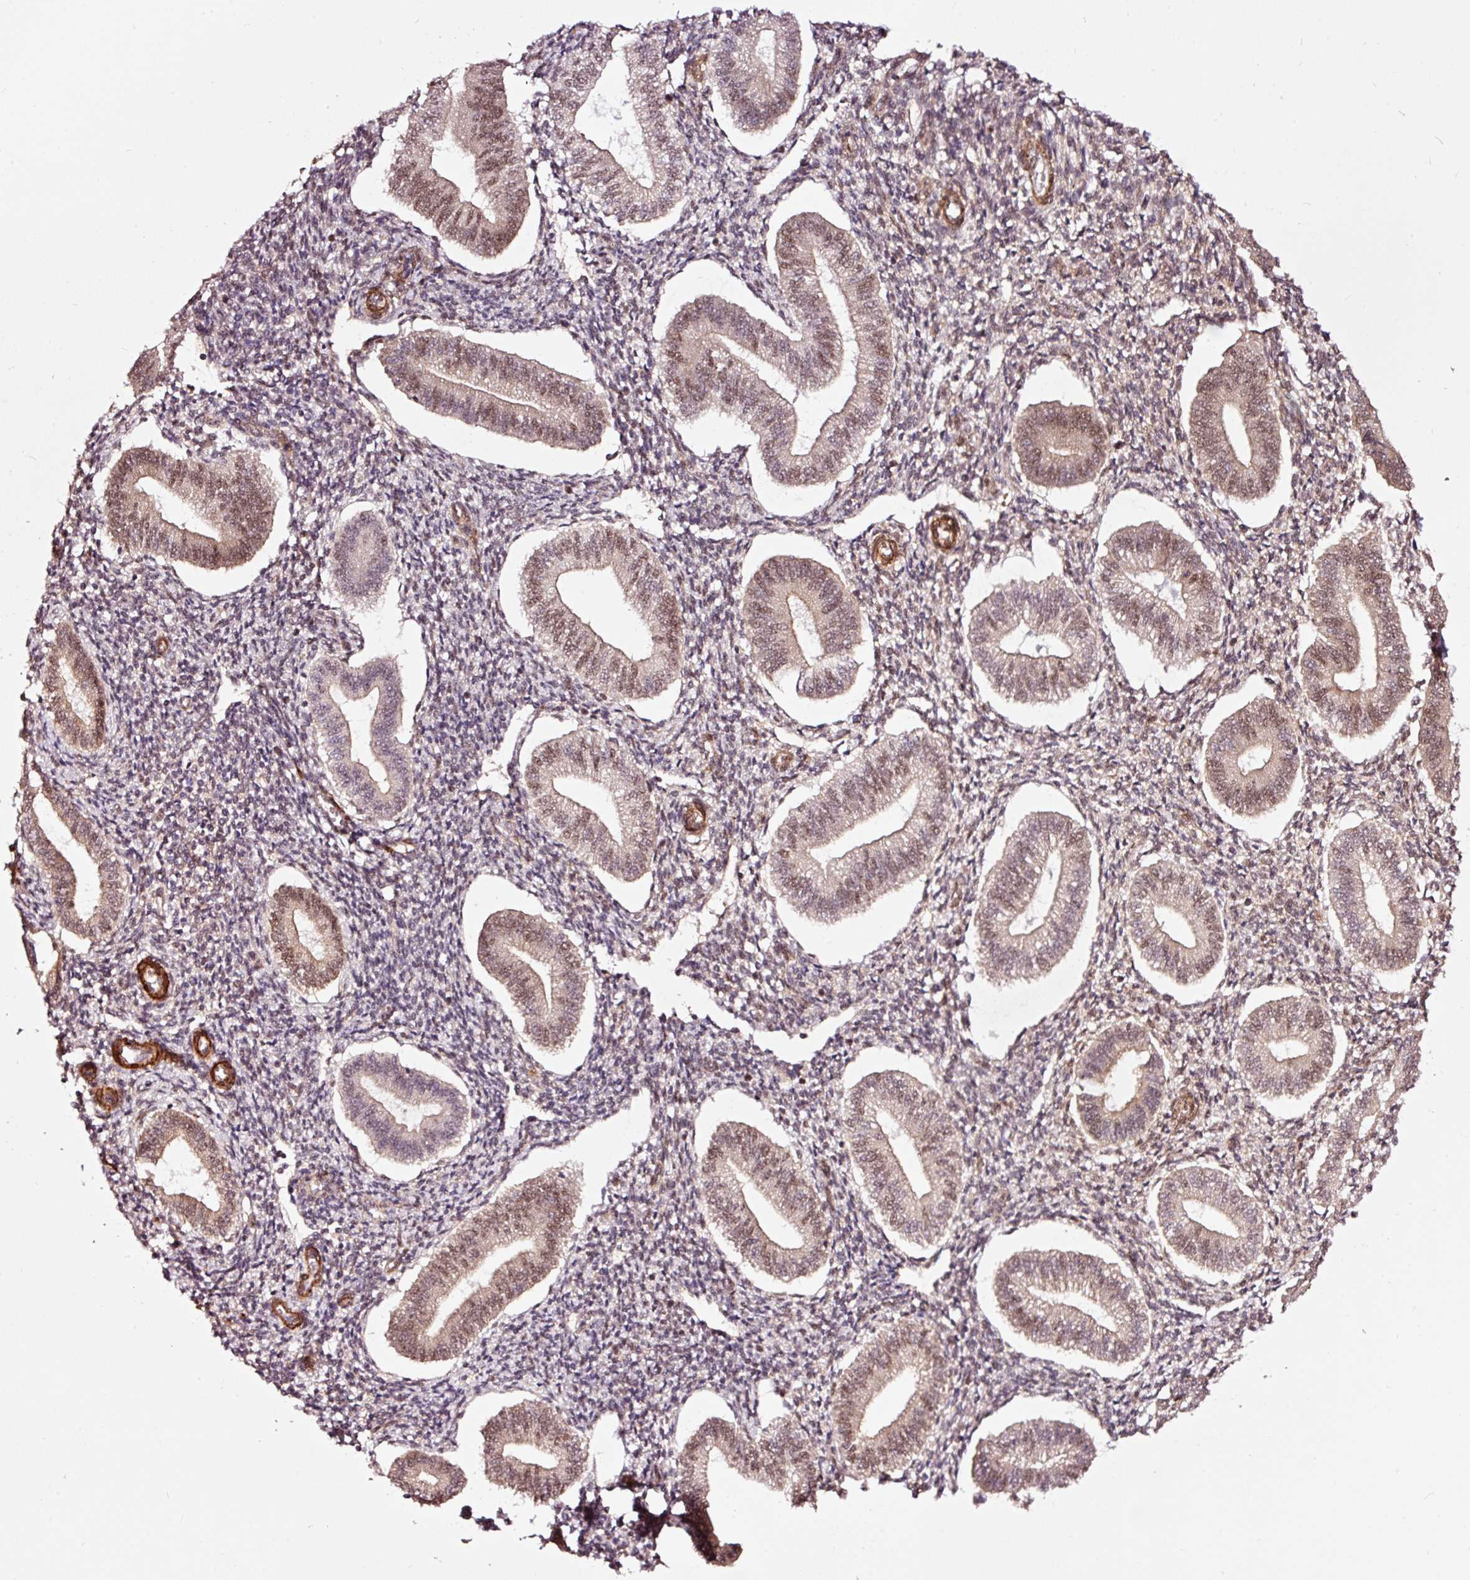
{"staining": {"intensity": "weak", "quantity": "<25%", "location": "nuclear"}, "tissue": "endometrium", "cell_type": "Cells in endometrial stroma", "image_type": "normal", "snomed": [{"axis": "morphology", "description": "Normal tissue, NOS"}, {"axis": "topography", "description": "Endometrium"}], "caption": "This photomicrograph is of benign endometrium stained with immunohistochemistry (IHC) to label a protein in brown with the nuclei are counter-stained blue. There is no expression in cells in endometrial stroma.", "gene": "TPM1", "patient": {"sex": "female", "age": 34}}